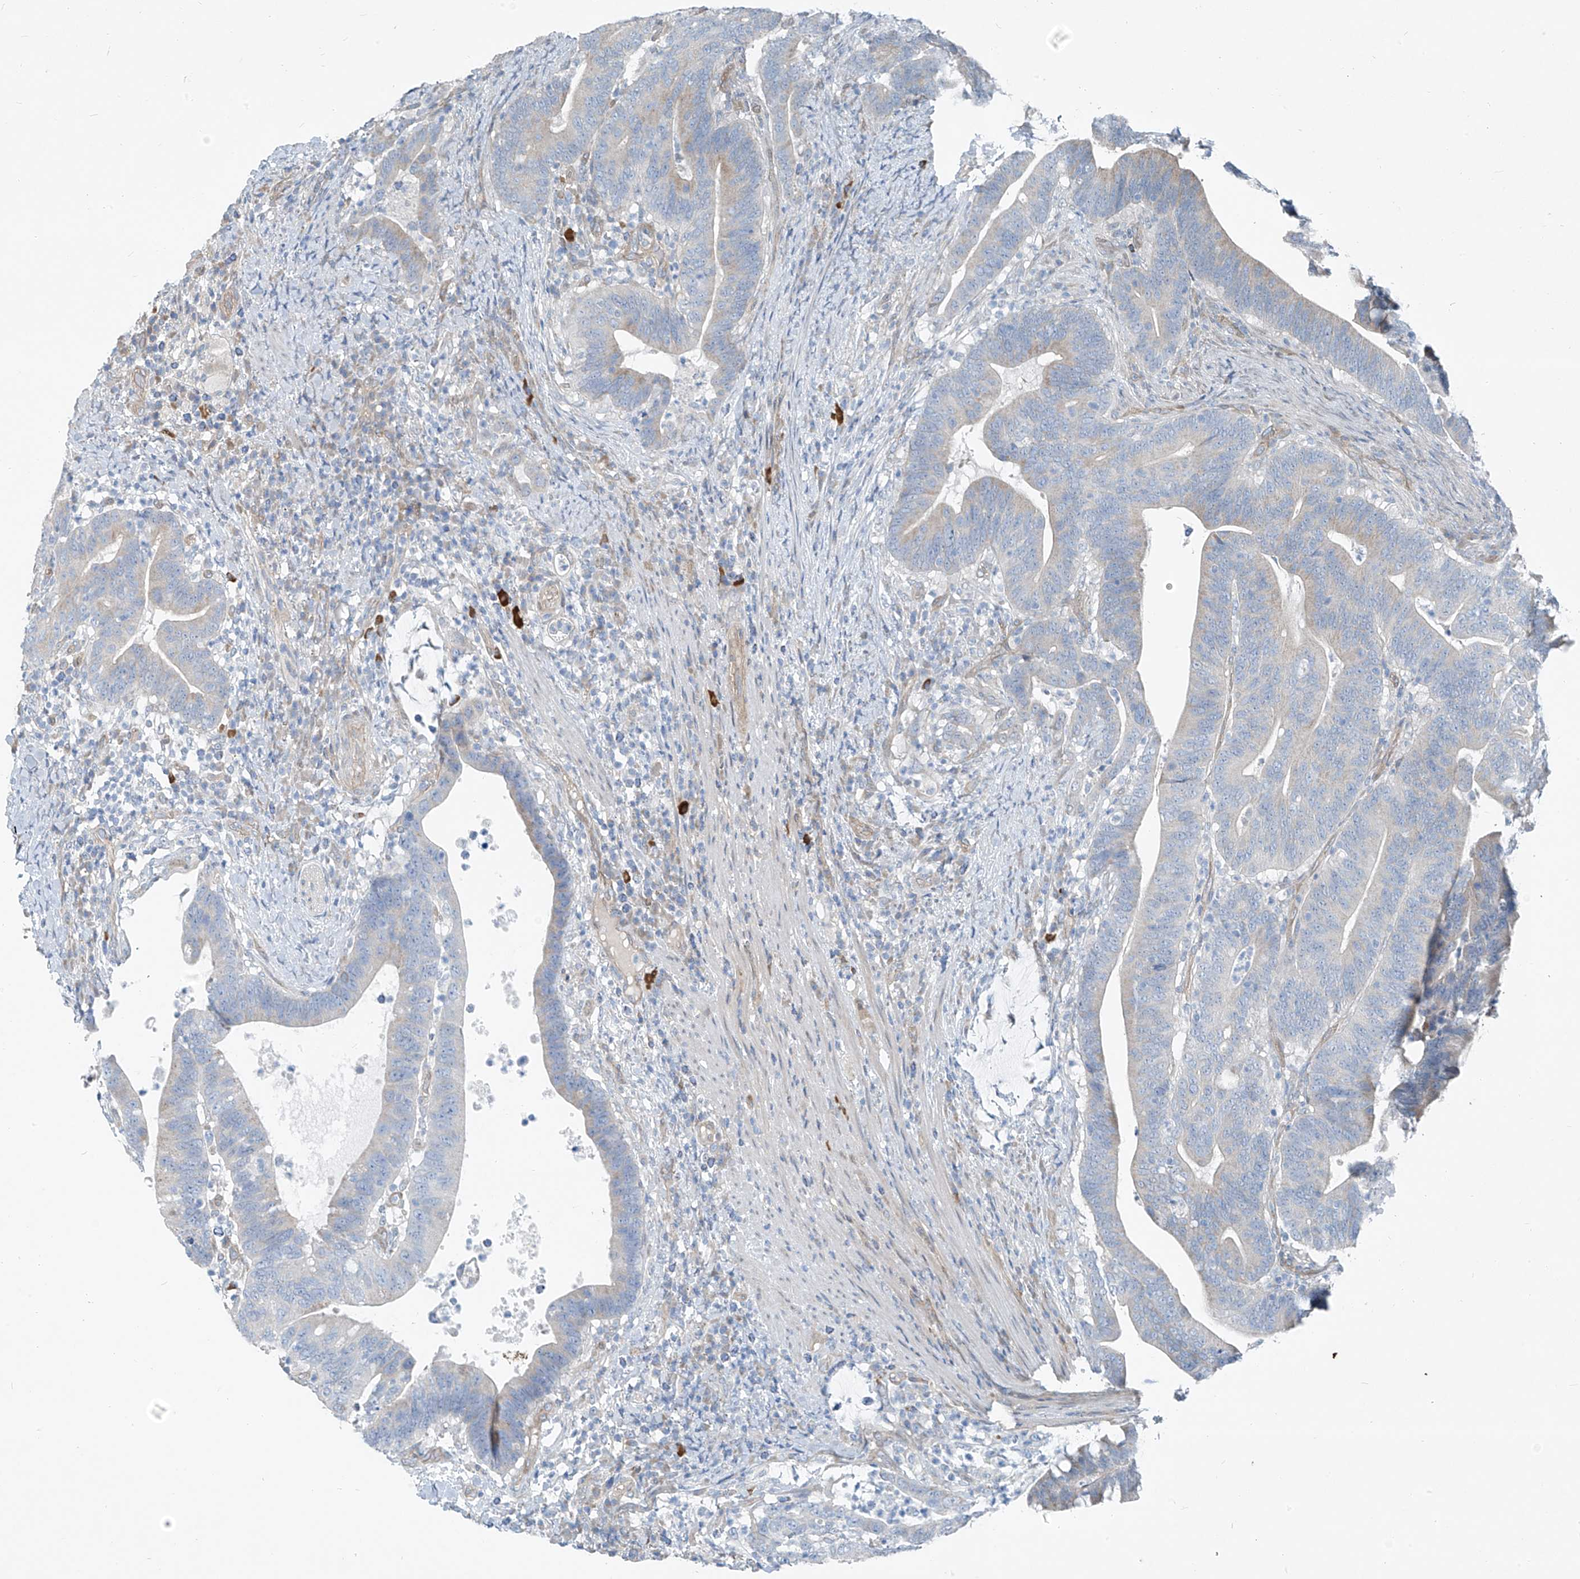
{"staining": {"intensity": "weak", "quantity": "<25%", "location": "cytoplasmic/membranous"}, "tissue": "colorectal cancer", "cell_type": "Tumor cells", "image_type": "cancer", "snomed": [{"axis": "morphology", "description": "Adenocarcinoma, NOS"}, {"axis": "topography", "description": "Colon"}], "caption": "IHC image of colorectal cancer stained for a protein (brown), which demonstrates no positivity in tumor cells.", "gene": "TNS2", "patient": {"sex": "female", "age": 66}}